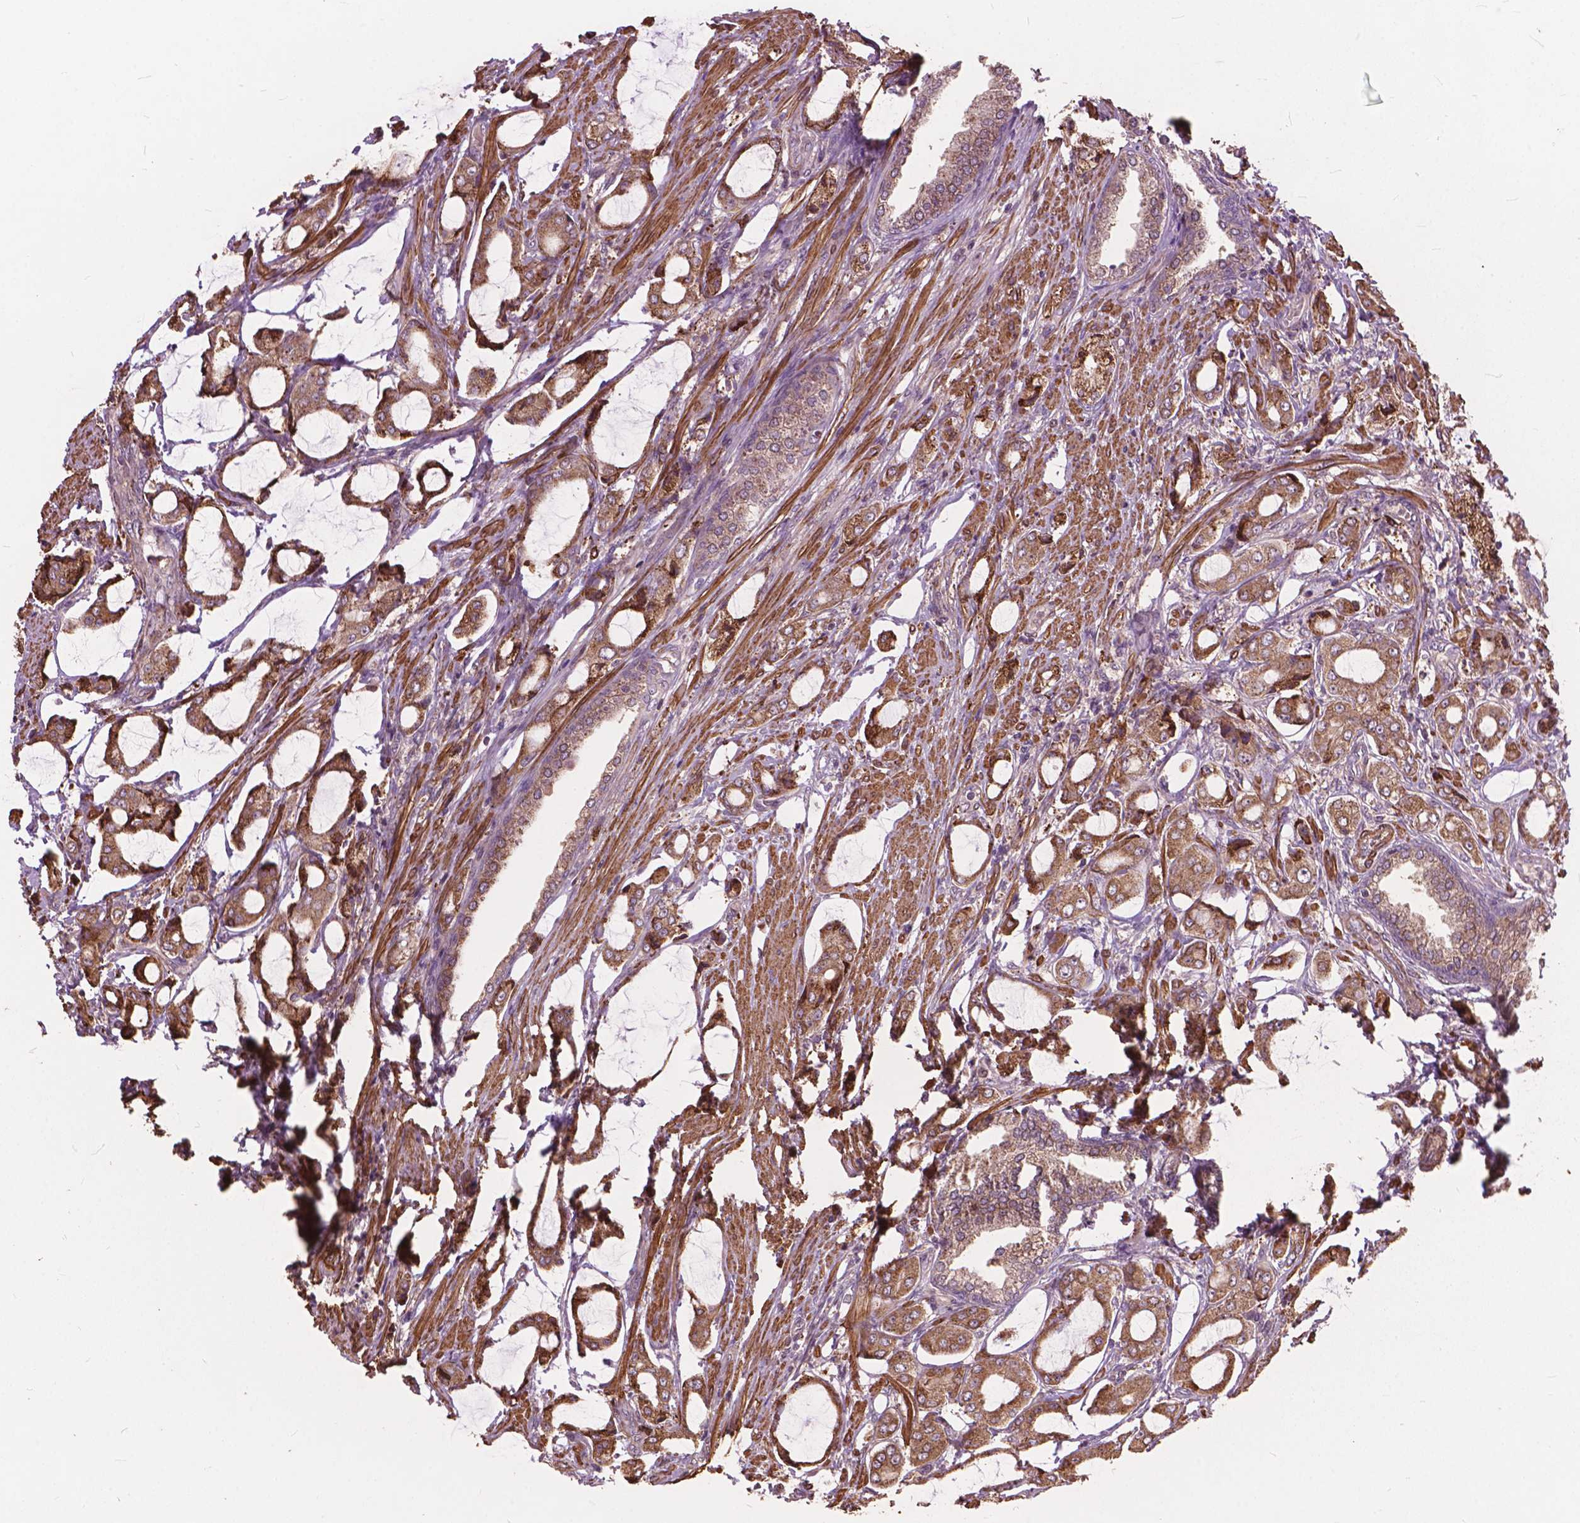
{"staining": {"intensity": "moderate", "quantity": ">75%", "location": "cytoplasmic/membranous"}, "tissue": "prostate cancer", "cell_type": "Tumor cells", "image_type": "cancer", "snomed": [{"axis": "morphology", "description": "Adenocarcinoma, NOS"}, {"axis": "topography", "description": "Prostate"}], "caption": "Immunohistochemistry (DAB) staining of human prostate adenocarcinoma exhibits moderate cytoplasmic/membranous protein expression in approximately >75% of tumor cells. (Stains: DAB (3,3'-diaminobenzidine) in brown, nuclei in blue, Microscopy: brightfield microscopy at high magnification).", "gene": "FNIP1", "patient": {"sex": "male", "age": 63}}